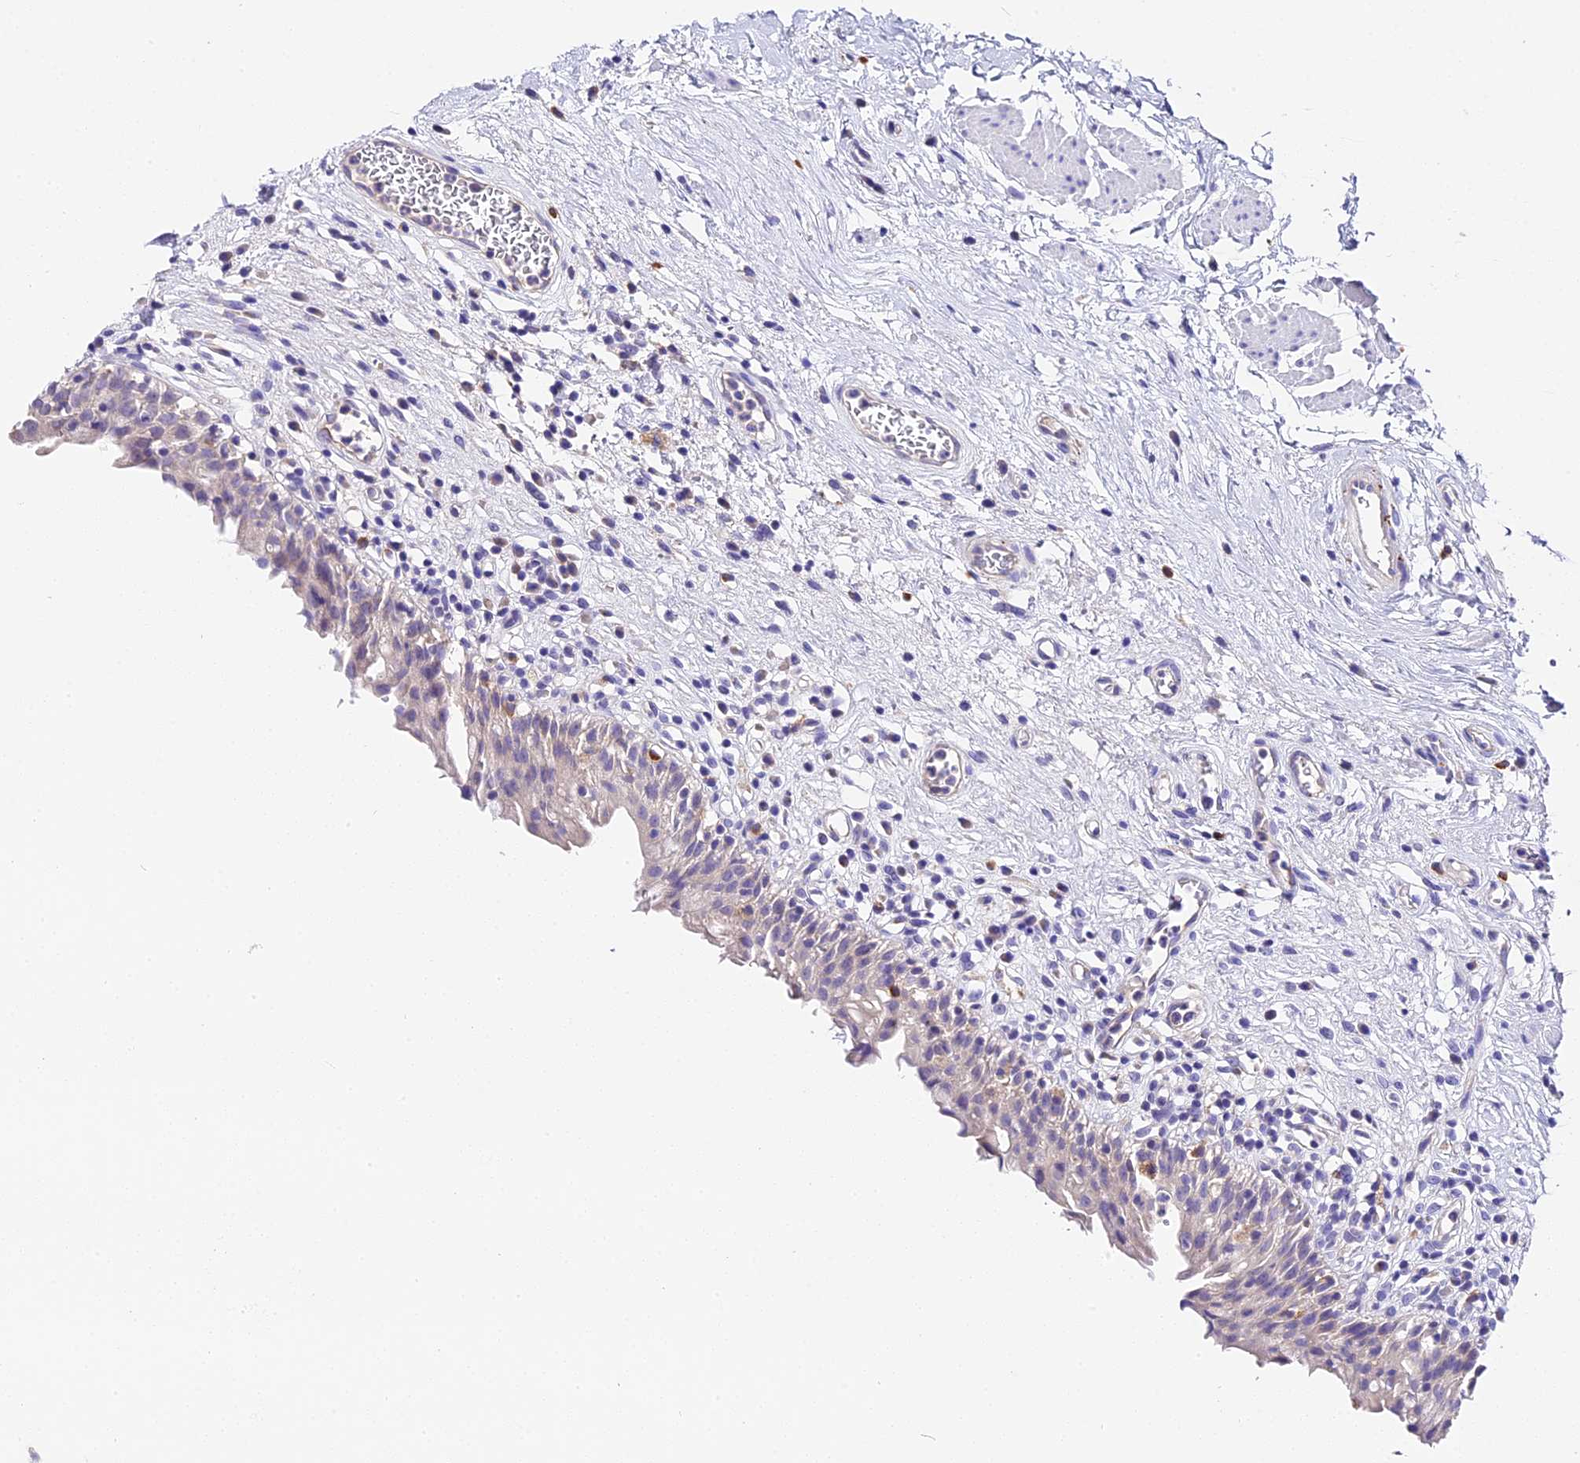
{"staining": {"intensity": "negative", "quantity": "none", "location": "none"}, "tissue": "urinary bladder", "cell_type": "Urothelial cells", "image_type": "normal", "snomed": [{"axis": "morphology", "description": "Normal tissue, NOS"}, {"axis": "morphology", "description": "Inflammation, NOS"}, {"axis": "topography", "description": "Urinary bladder"}], "caption": "Benign urinary bladder was stained to show a protein in brown. There is no significant staining in urothelial cells. (DAB (3,3'-diaminobenzidine) immunohistochemistry visualized using brightfield microscopy, high magnification).", "gene": "LYPD6", "patient": {"sex": "male", "age": 63}}